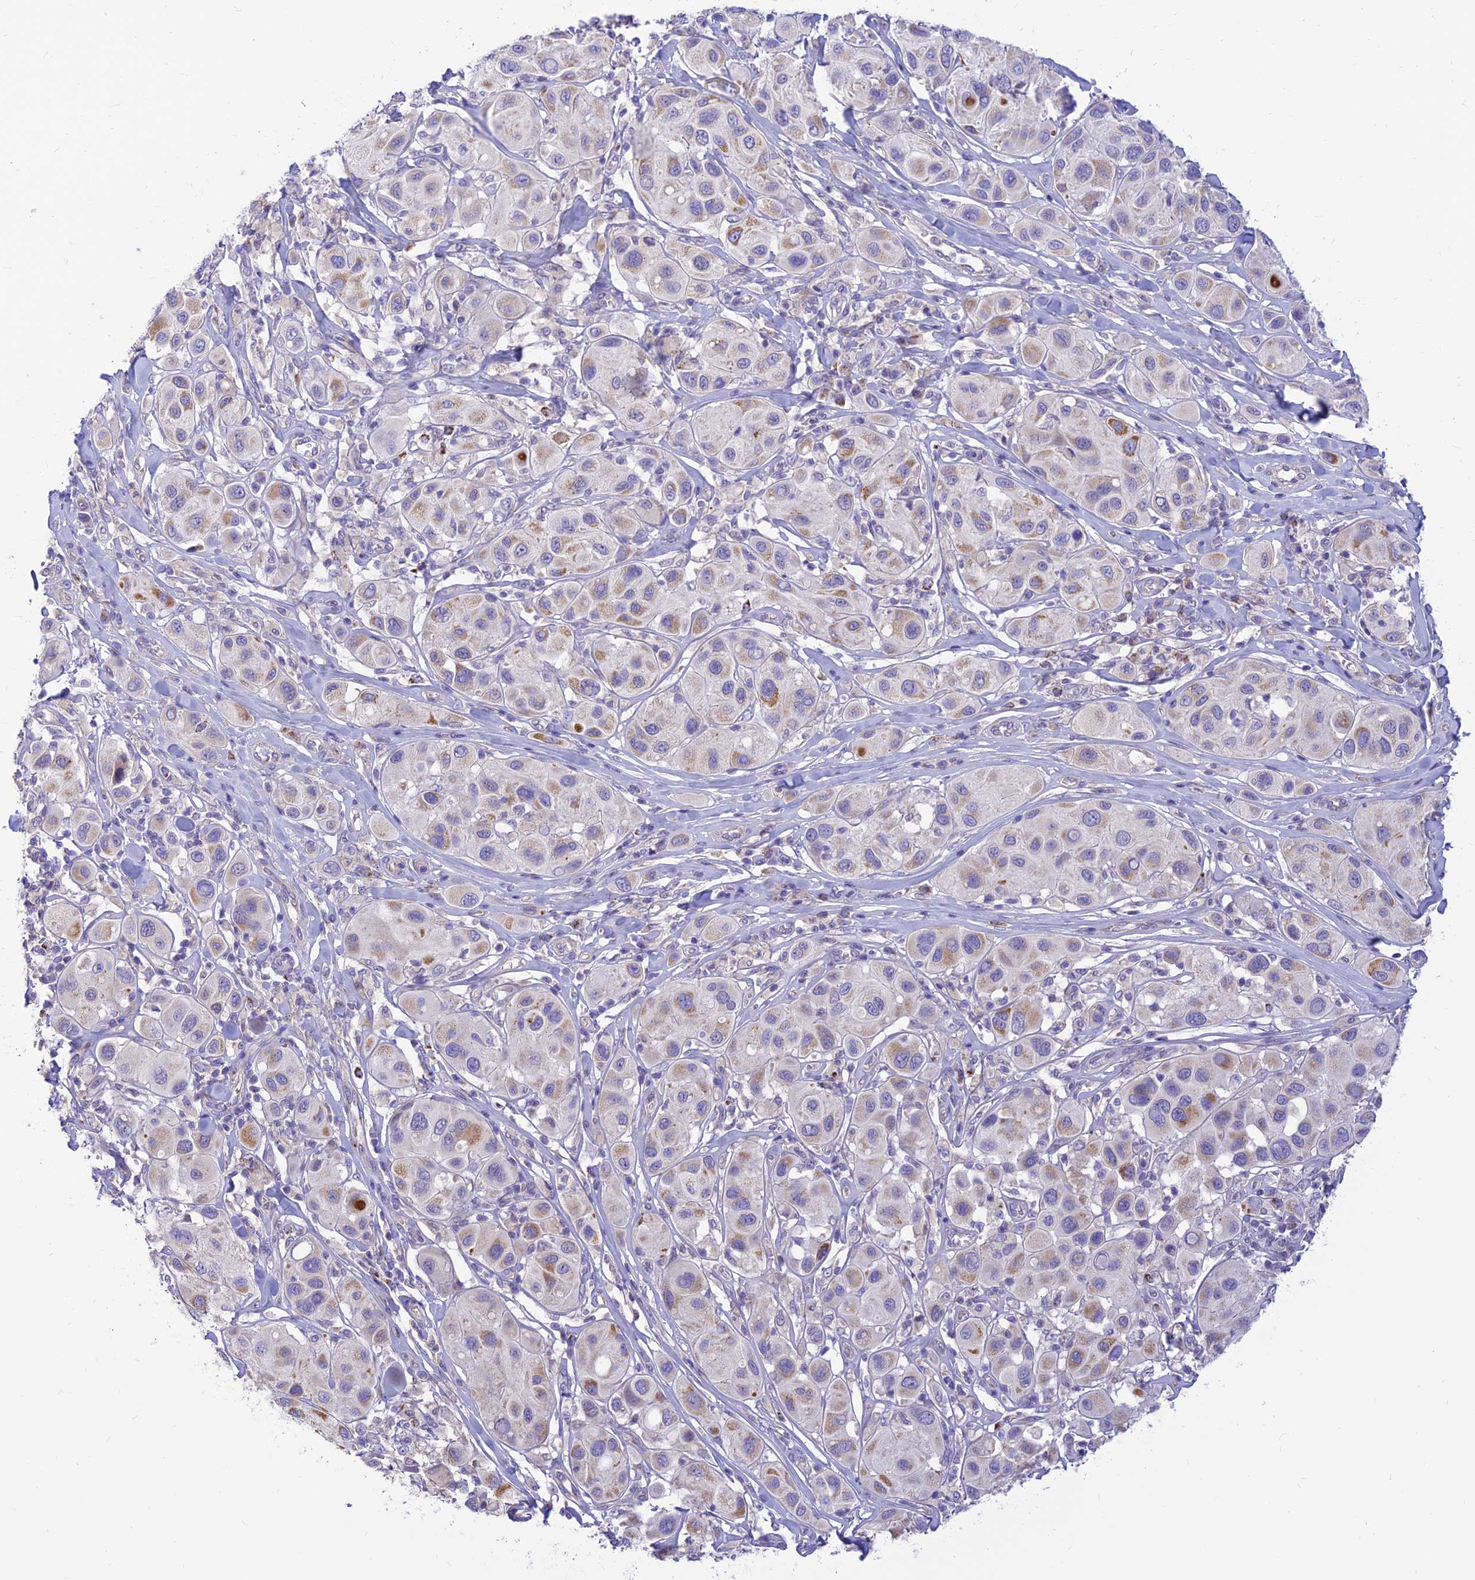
{"staining": {"intensity": "moderate", "quantity": "<25%", "location": "cytoplasmic/membranous"}, "tissue": "melanoma", "cell_type": "Tumor cells", "image_type": "cancer", "snomed": [{"axis": "morphology", "description": "Malignant melanoma, Metastatic site"}, {"axis": "topography", "description": "Skin"}], "caption": "Immunohistochemical staining of human melanoma exhibits low levels of moderate cytoplasmic/membranous staining in about <25% of tumor cells. (IHC, brightfield microscopy, high magnification).", "gene": "FAM186B", "patient": {"sex": "male", "age": 41}}